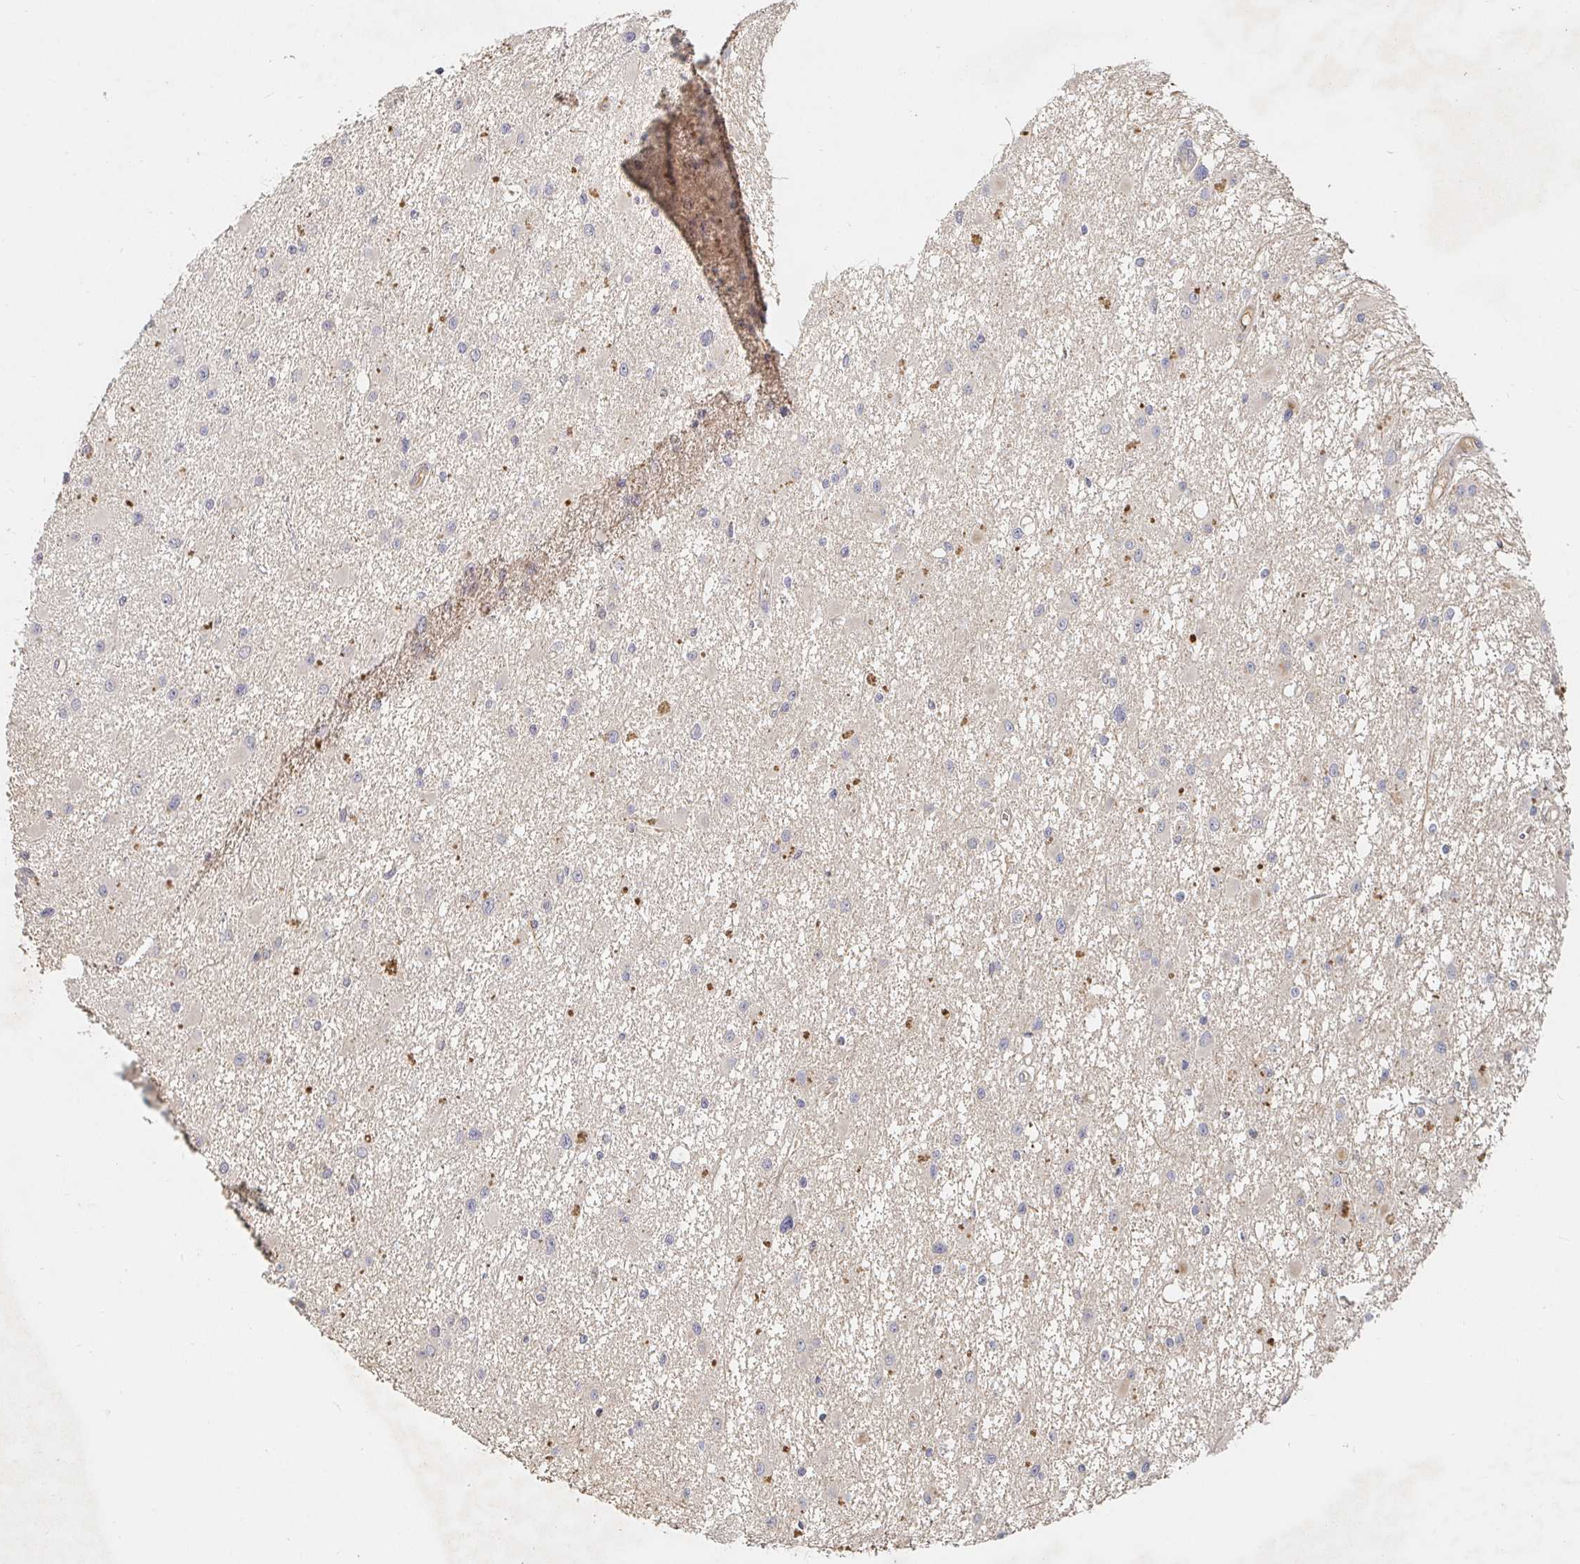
{"staining": {"intensity": "negative", "quantity": "none", "location": "none"}, "tissue": "glioma", "cell_type": "Tumor cells", "image_type": "cancer", "snomed": [{"axis": "morphology", "description": "Glioma, malignant, High grade"}, {"axis": "topography", "description": "Brain"}], "caption": "Tumor cells are negative for brown protein staining in high-grade glioma (malignant).", "gene": "NME9", "patient": {"sex": "male", "age": 54}}